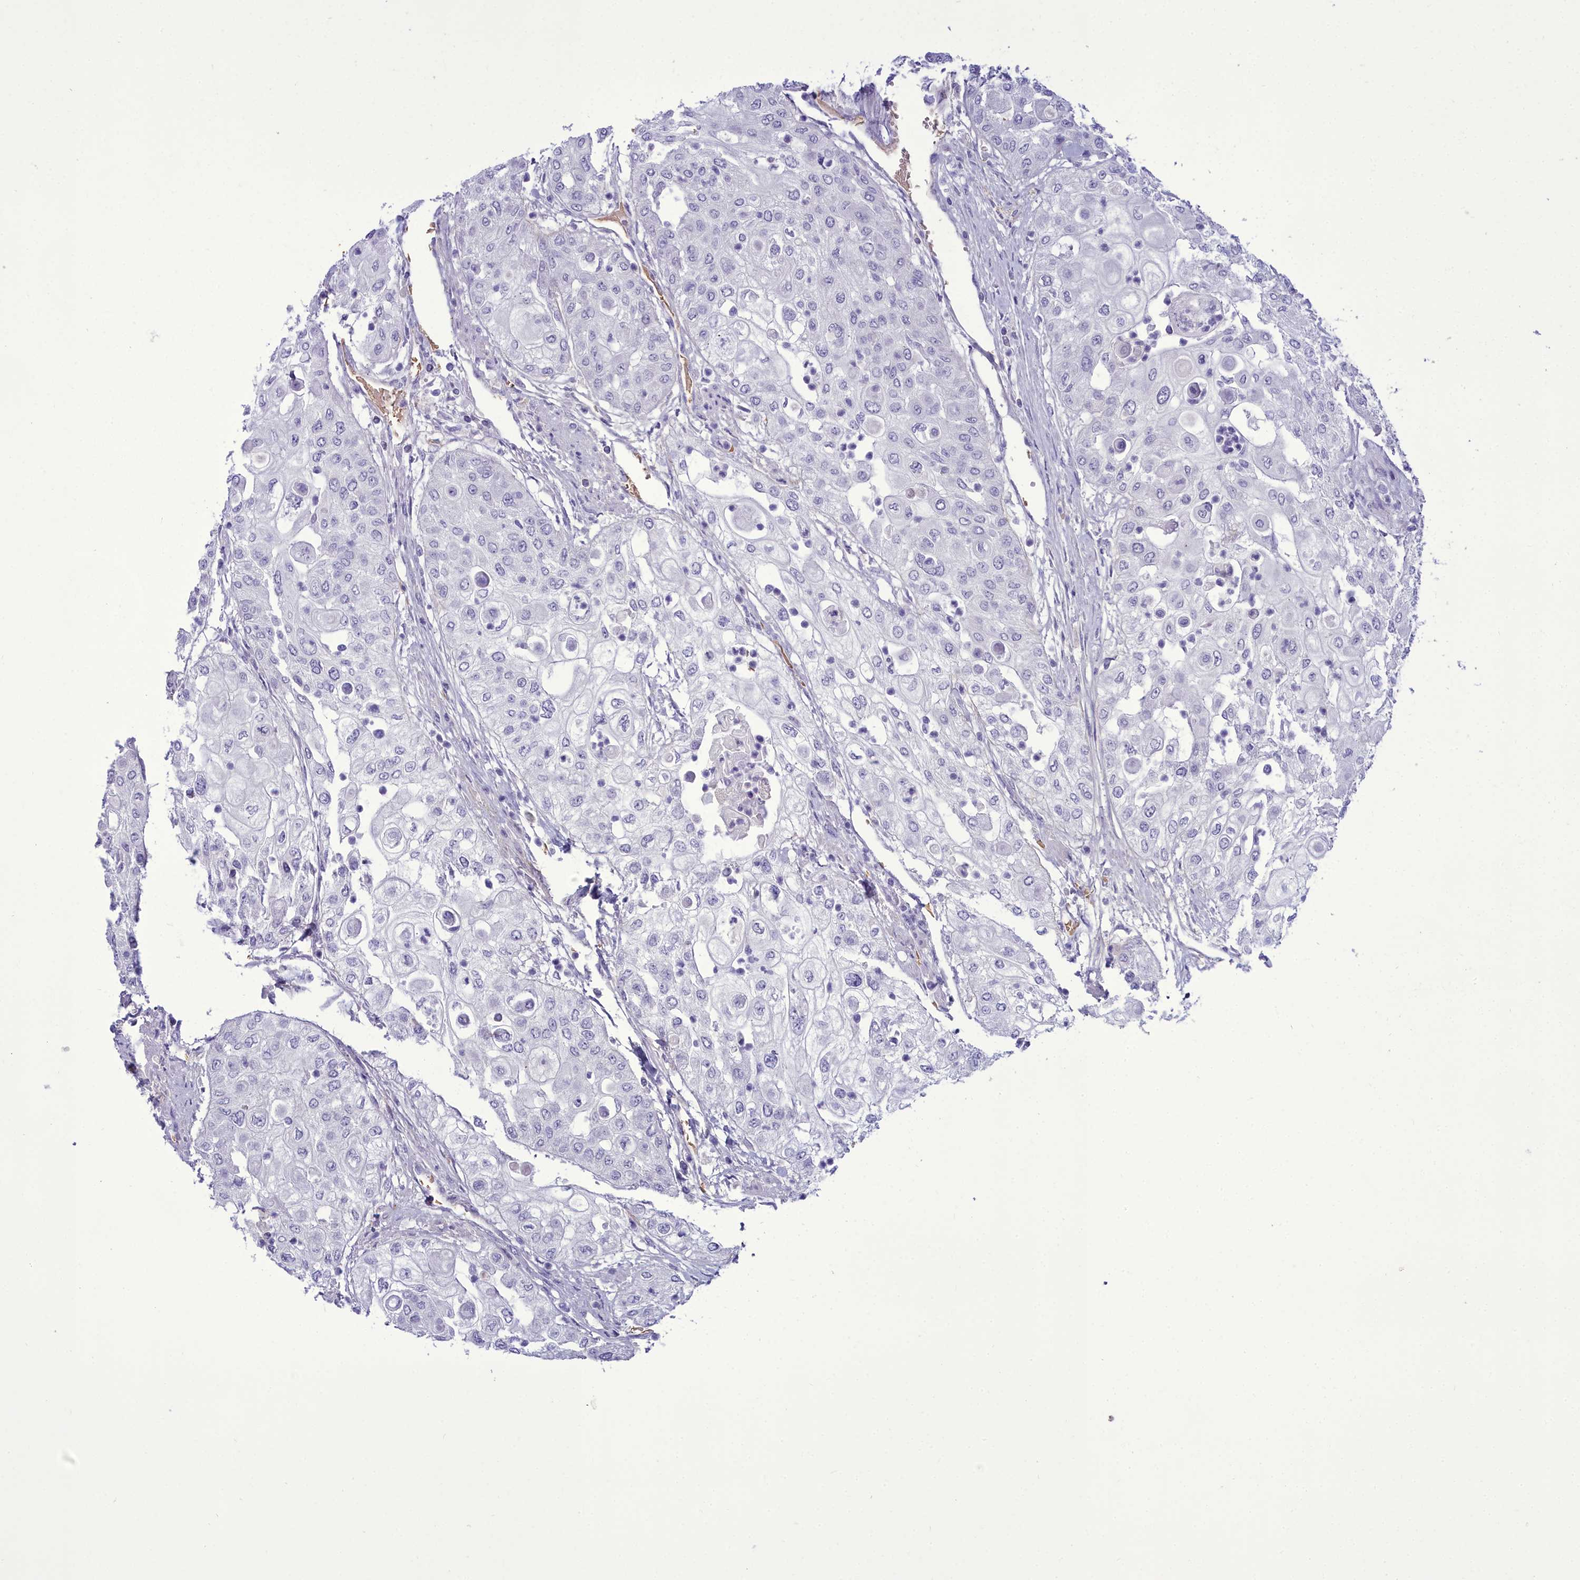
{"staining": {"intensity": "negative", "quantity": "none", "location": "none"}, "tissue": "urothelial cancer", "cell_type": "Tumor cells", "image_type": "cancer", "snomed": [{"axis": "morphology", "description": "Urothelial carcinoma, High grade"}, {"axis": "topography", "description": "Urinary bladder"}], "caption": "A high-resolution micrograph shows IHC staining of urothelial cancer, which displays no significant positivity in tumor cells.", "gene": "OSTN", "patient": {"sex": "female", "age": 79}}